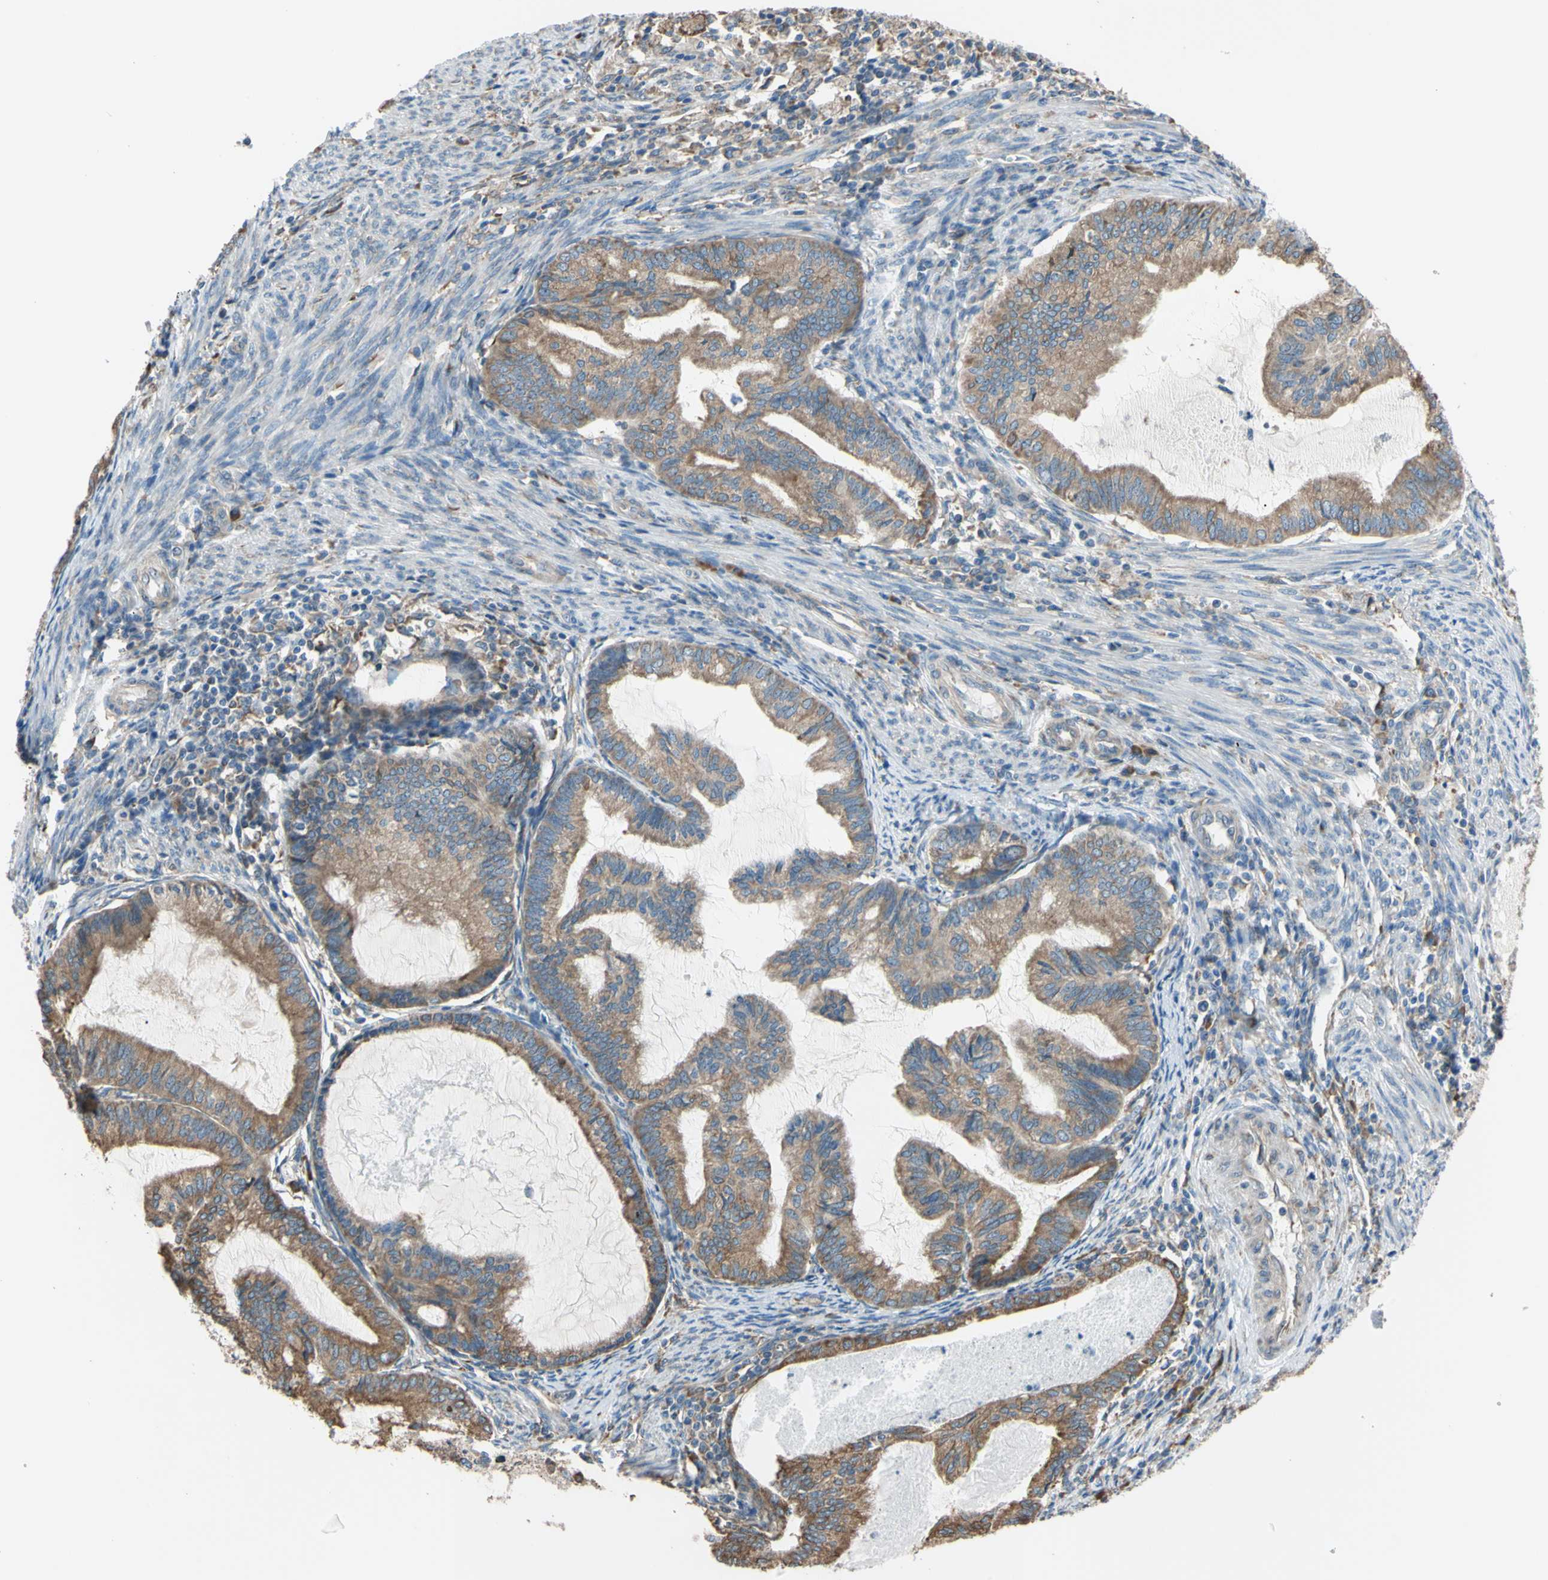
{"staining": {"intensity": "strong", "quantity": ">75%", "location": "cytoplasmic/membranous"}, "tissue": "cervical cancer", "cell_type": "Tumor cells", "image_type": "cancer", "snomed": [{"axis": "morphology", "description": "Normal tissue, NOS"}, {"axis": "morphology", "description": "Adenocarcinoma, NOS"}, {"axis": "topography", "description": "Cervix"}, {"axis": "topography", "description": "Endometrium"}], "caption": "Immunohistochemical staining of cervical cancer (adenocarcinoma) reveals high levels of strong cytoplasmic/membranous protein expression in about >75% of tumor cells.", "gene": "BMF", "patient": {"sex": "female", "age": 86}}